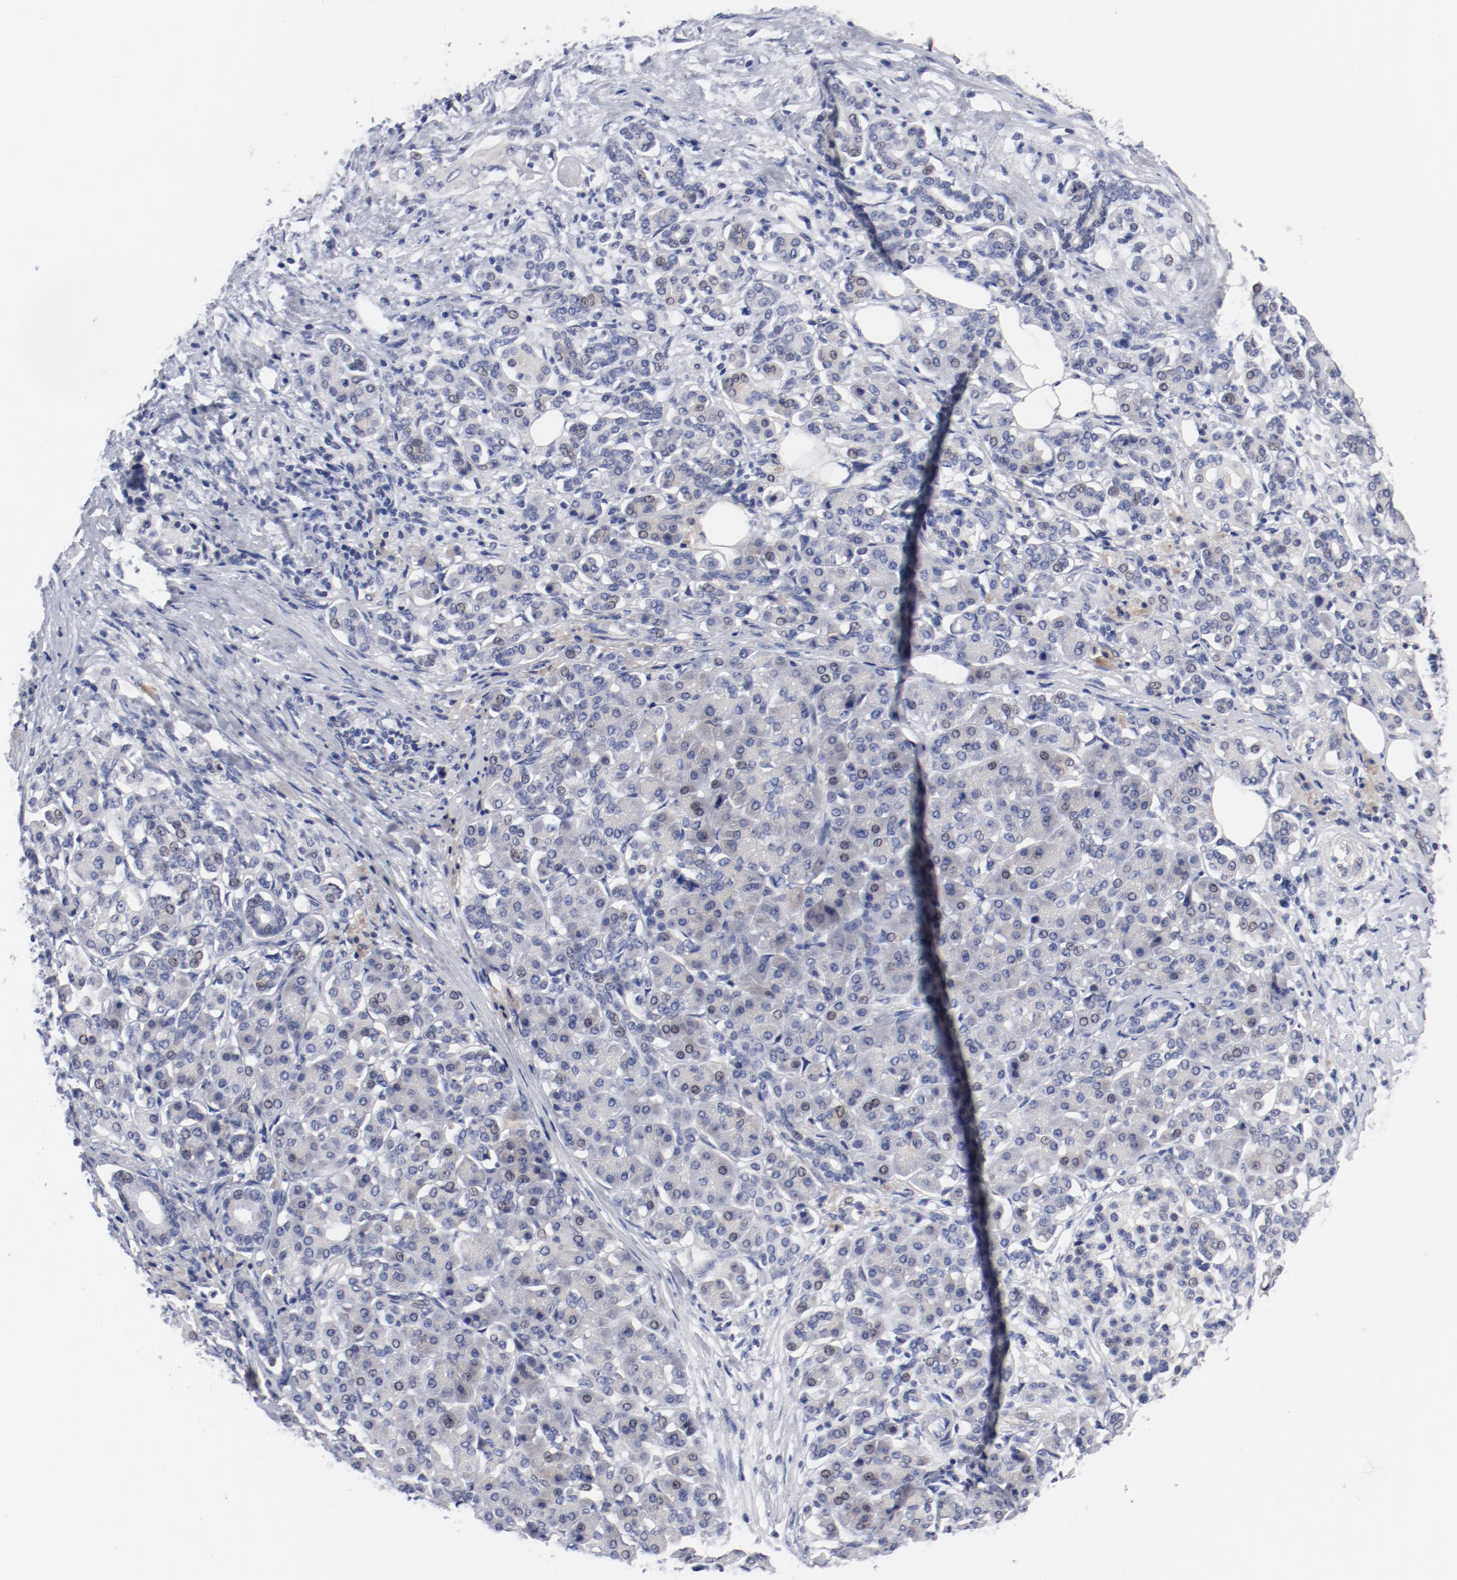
{"staining": {"intensity": "negative", "quantity": "none", "location": "none"}, "tissue": "pancreatic cancer", "cell_type": "Tumor cells", "image_type": "cancer", "snomed": [{"axis": "morphology", "description": "Adenocarcinoma, NOS"}, {"axis": "topography", "description": "Pancreas"}], "caption": "This micrograph is of pancreatic cancer (adenocarcinoma) stained with immunohistochemistry (IHC) to label a protein in brown with the nuclei are counter-stained blue. There is no positivity in tumor cells.", "gene": "KCNK13", "patient": {"sex": "male", "age": 62}}